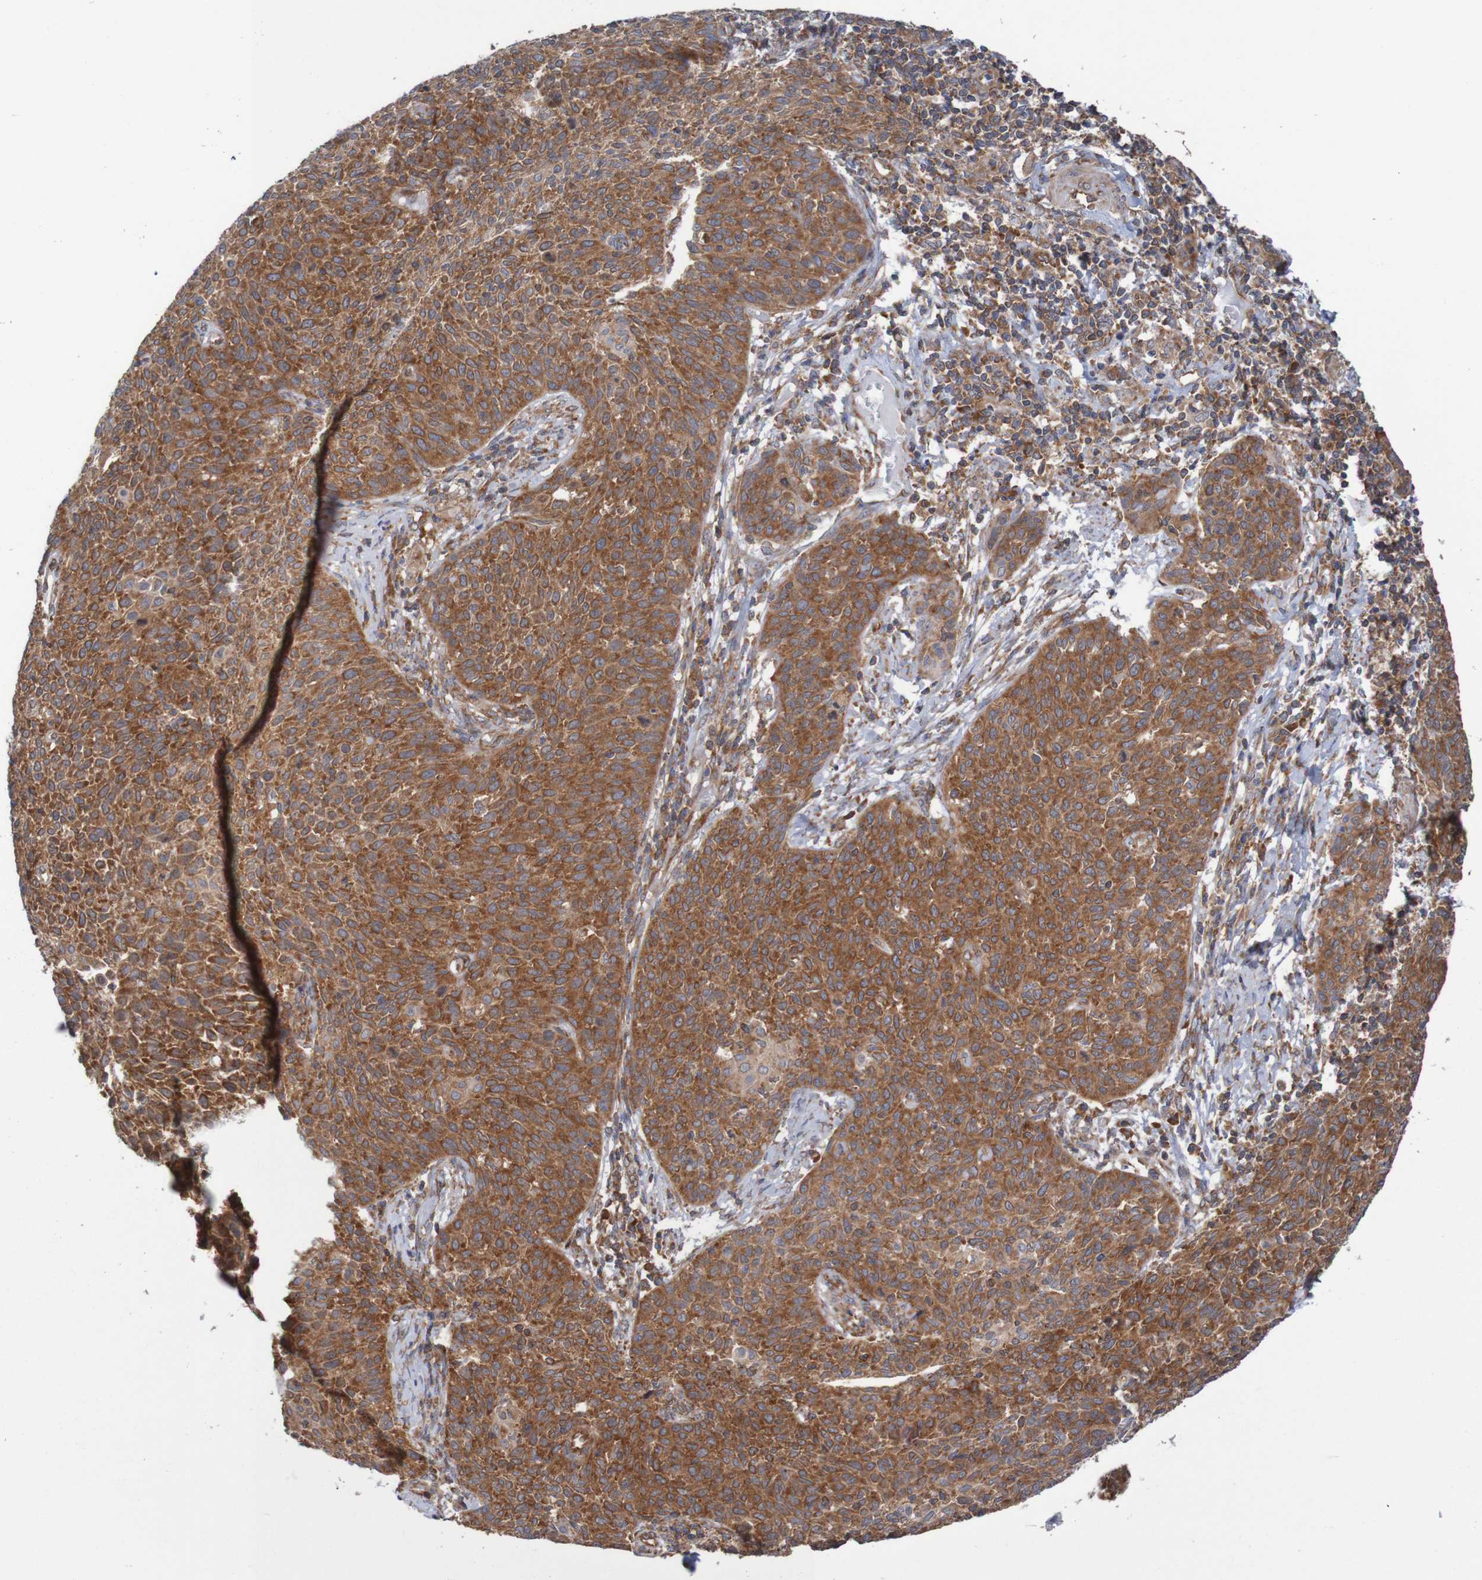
{"staining": {"intensity": "strong", "quantity": ">75%", "location": "cytoplasmic/membranous"}, "tissue": "cervical cancer", "cell_type": "Tumor cells", "image_type": "cancer", "snomed": [{"axis": "morphology", "description": "Squamous cell carcinoma, NOS"}, {"axis": "topography", "description": "Cervix"}], "caption": "Protein staining by immunohistochemistry exhibits strong cytoplasmic/membranous expression in approximately >75% of tumor cells in cervical squamous cell carcinoma. (DAB IHC with brightfield microscopy, high magnification).", "gene": "LRRC47", "patient": {"sex": "female", "age": 38}}